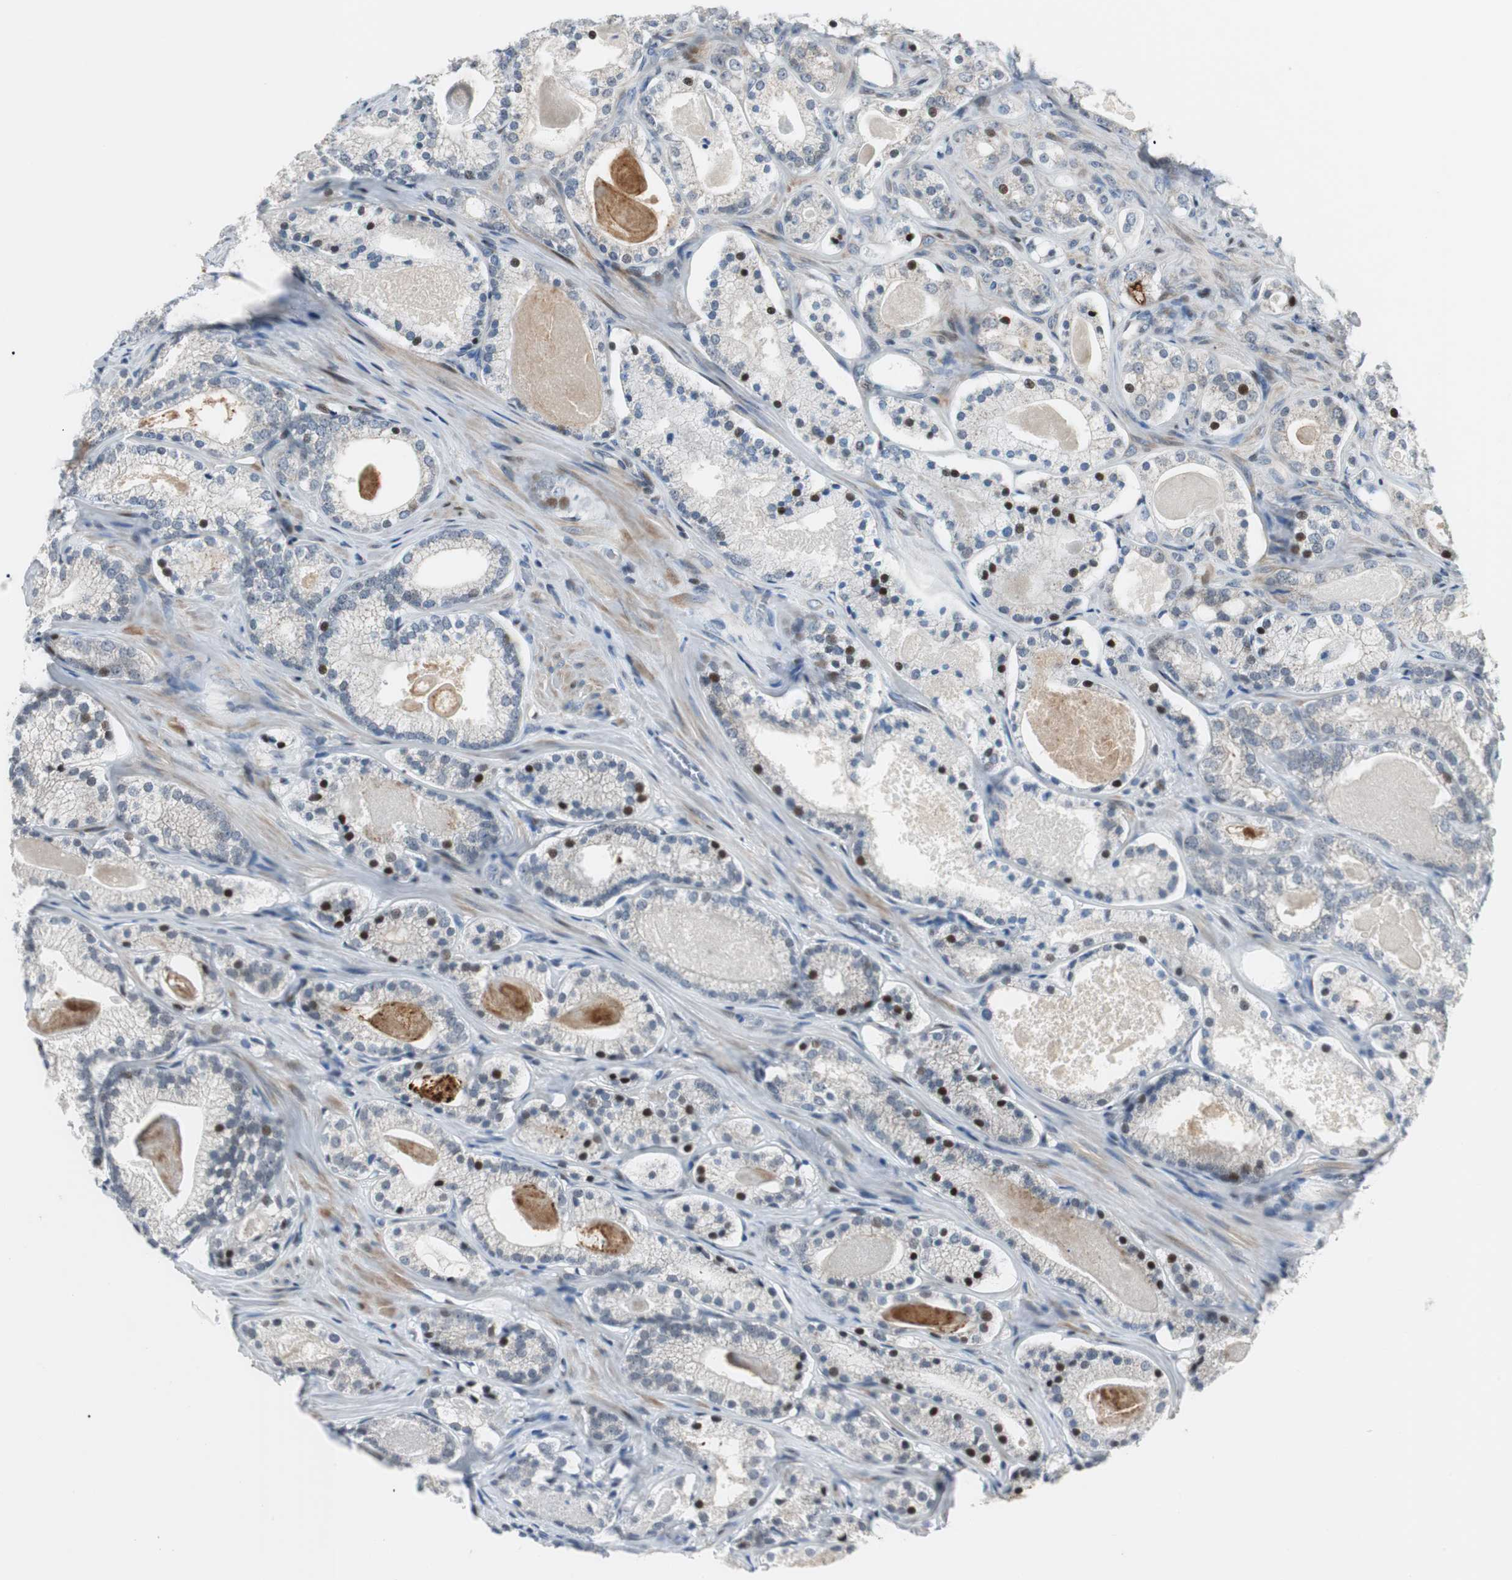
{"staining": {"intensity": "strong", "quantity": "<25%", "location": "nuclear"}, "tissue": "prostate cancer", "cell_type": "Tumor cells", "image_type": "cancer", "snomed": [{"axis": "morphology", "description": "Adenocarcinoma, Low grade"}, {"axis": "topography", "description": "Prostate"}], "caption": "About <25% of tumor cells in human prostate cancer reveal strong nuclear protein positivity as visualized by brown immunohistochemical staining.", "gene": "RAD1", "patient": {"sex": "male", "age": 59}}